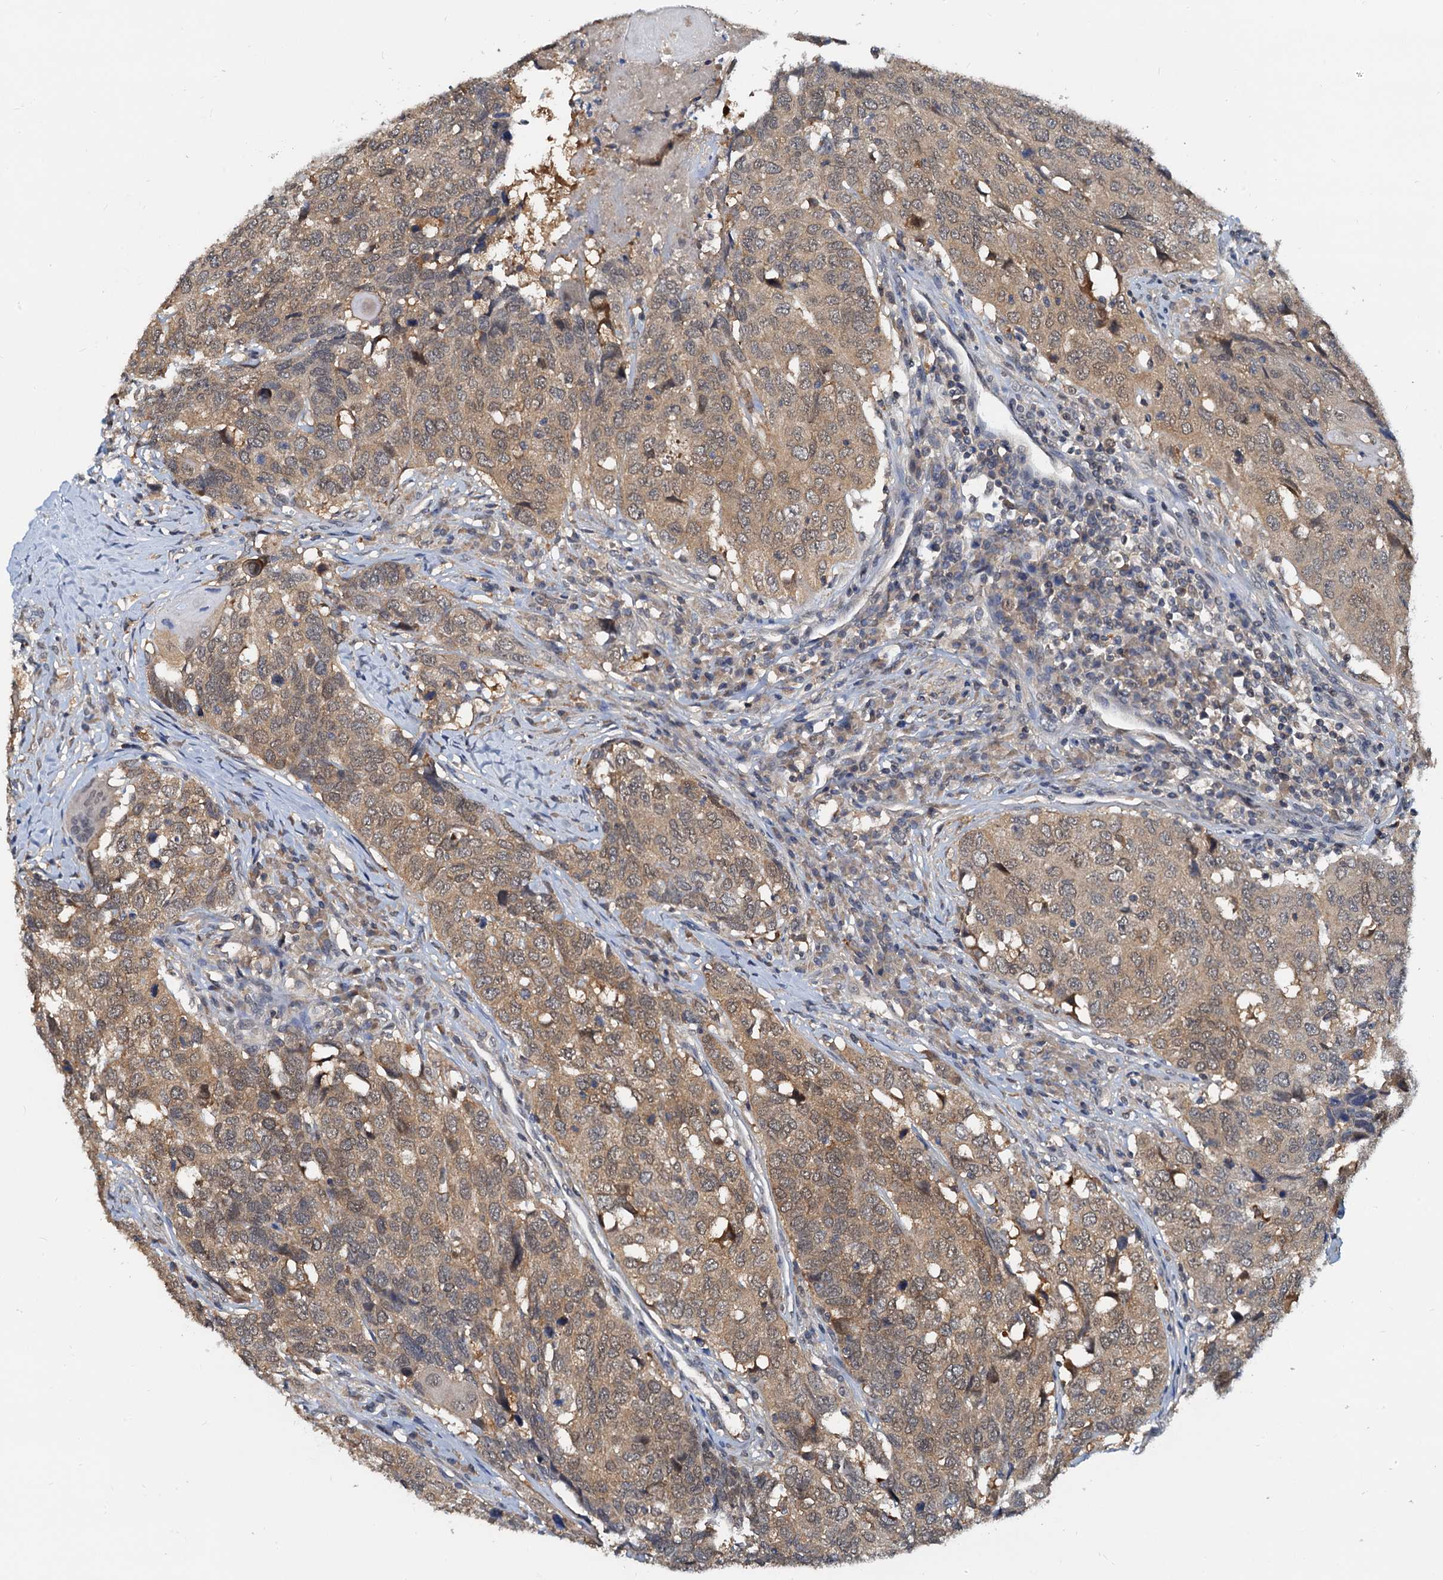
{"staining": {"intensity": "moderate", "quantity": ">75%", "location": "cytoplasmic/membranous"}, "tissue": "head and neck cancer", "cell_type": "Tumor cells", "image_type": "cancer", "snomed": [{"axis": "morphology", "description": "Squamous cell carcinoma, NOS"}, {"axis": "topography", "description": "Head-Neck"}], "caption": "Approximately >75% of tumor cells in human head and neck cancer (squamous cell carcinoma) display moderate cytoplasmic/membranous protein staining as visualized by brown immunohistochemical staining.", "gene": "PTGES3", "patient": {"sex": "male", "age": 66}}